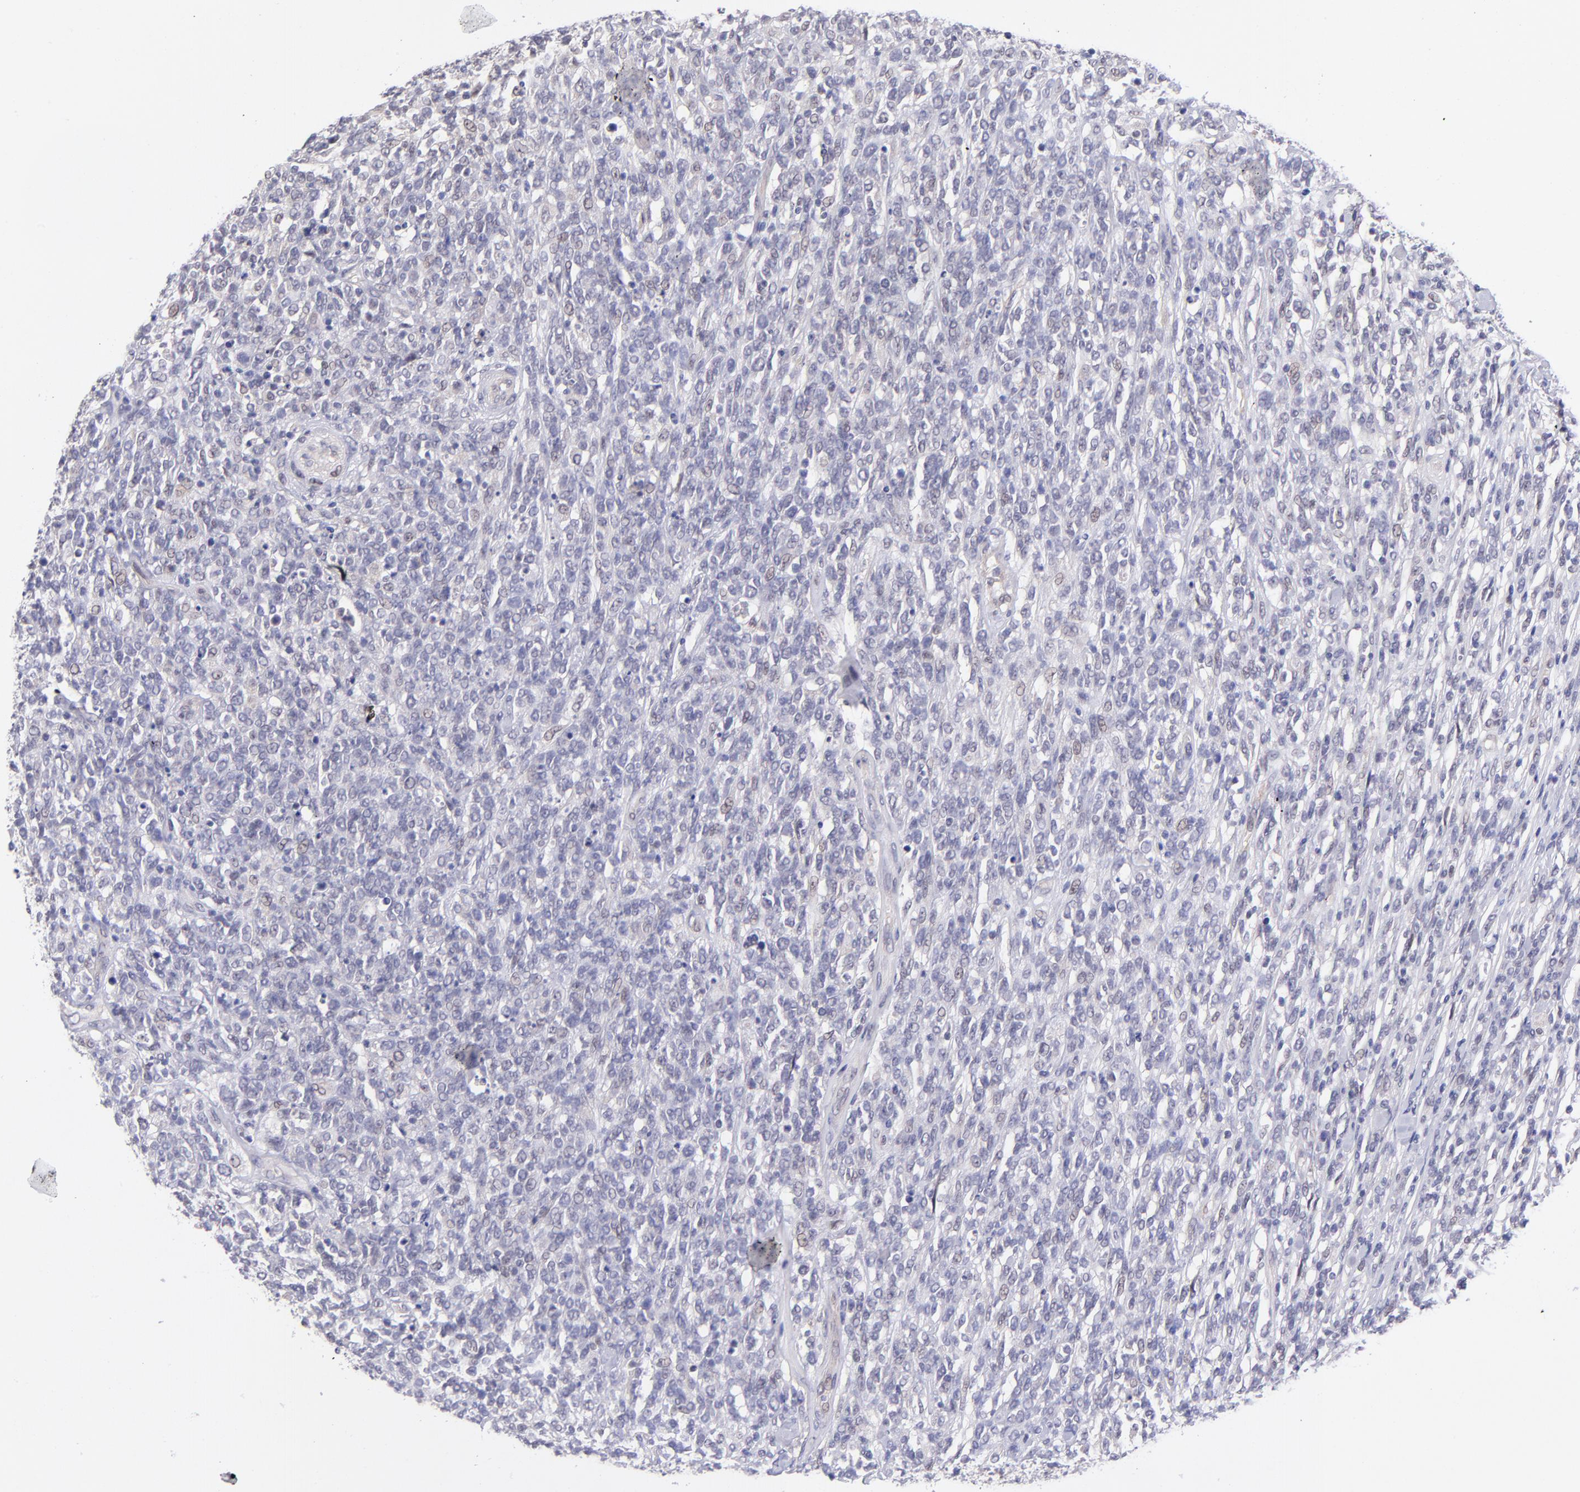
{"staining": {"intensity": "negative", "quantity": "none", "location": "none"}, "tissue": "lymphoma", "cell_type": "Tumor cells", "image_type": "cancer", "snomed": [{"axis": "morphology", "description": "Malignant lymphoma, non-Hodgkin's type, High grade"}, {"axis": "topography", "description": "Lymph node"}], "caption": "A photomicrograph of human lymphoma is negative for staining in tumor cells.", "gene": "SOX6", "patient": {"sex": "female", "age": 73}}